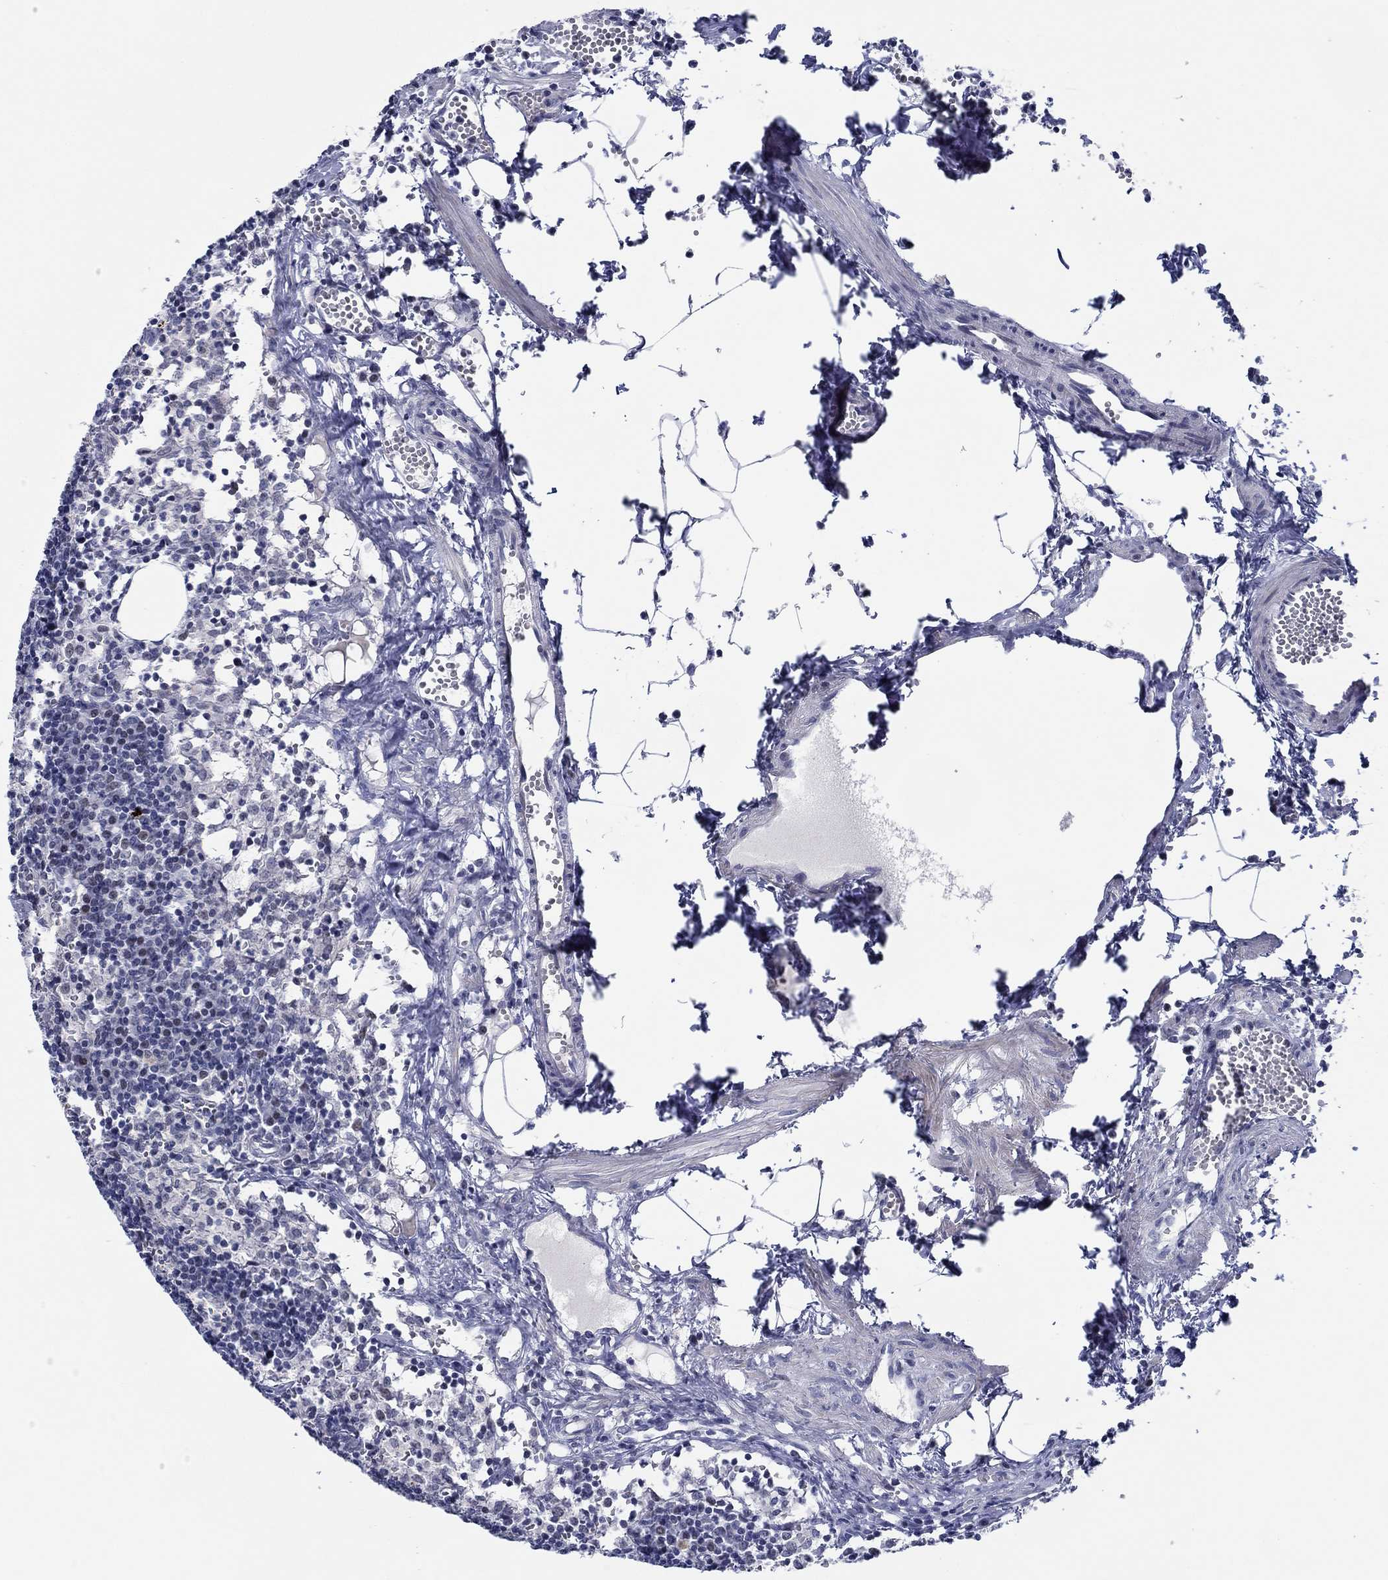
{"staining": {"intensity": "negative", "quantity": "none", "location": "none"}, "tissue": "lymph node", "cell_type": "Germinal center cells", "image_type": "normal", "snomed": [{"axis": "morphology", "description": "Normal tissue, NOS"}, {"axis": "topography", "description": "Lymph node"}], "caption": "Image shows no significant protein staining in germinal center cells of benign lymph node. The staining was performed using DAB (3,3'-diaminobenzidine) to visualize the protein expression in brown, while the nuclei were stained in blue with hematoxylin (Magnification: 20x).", "gene": "SLC34A1", "patient": {"sex": "female", "age": 52}}